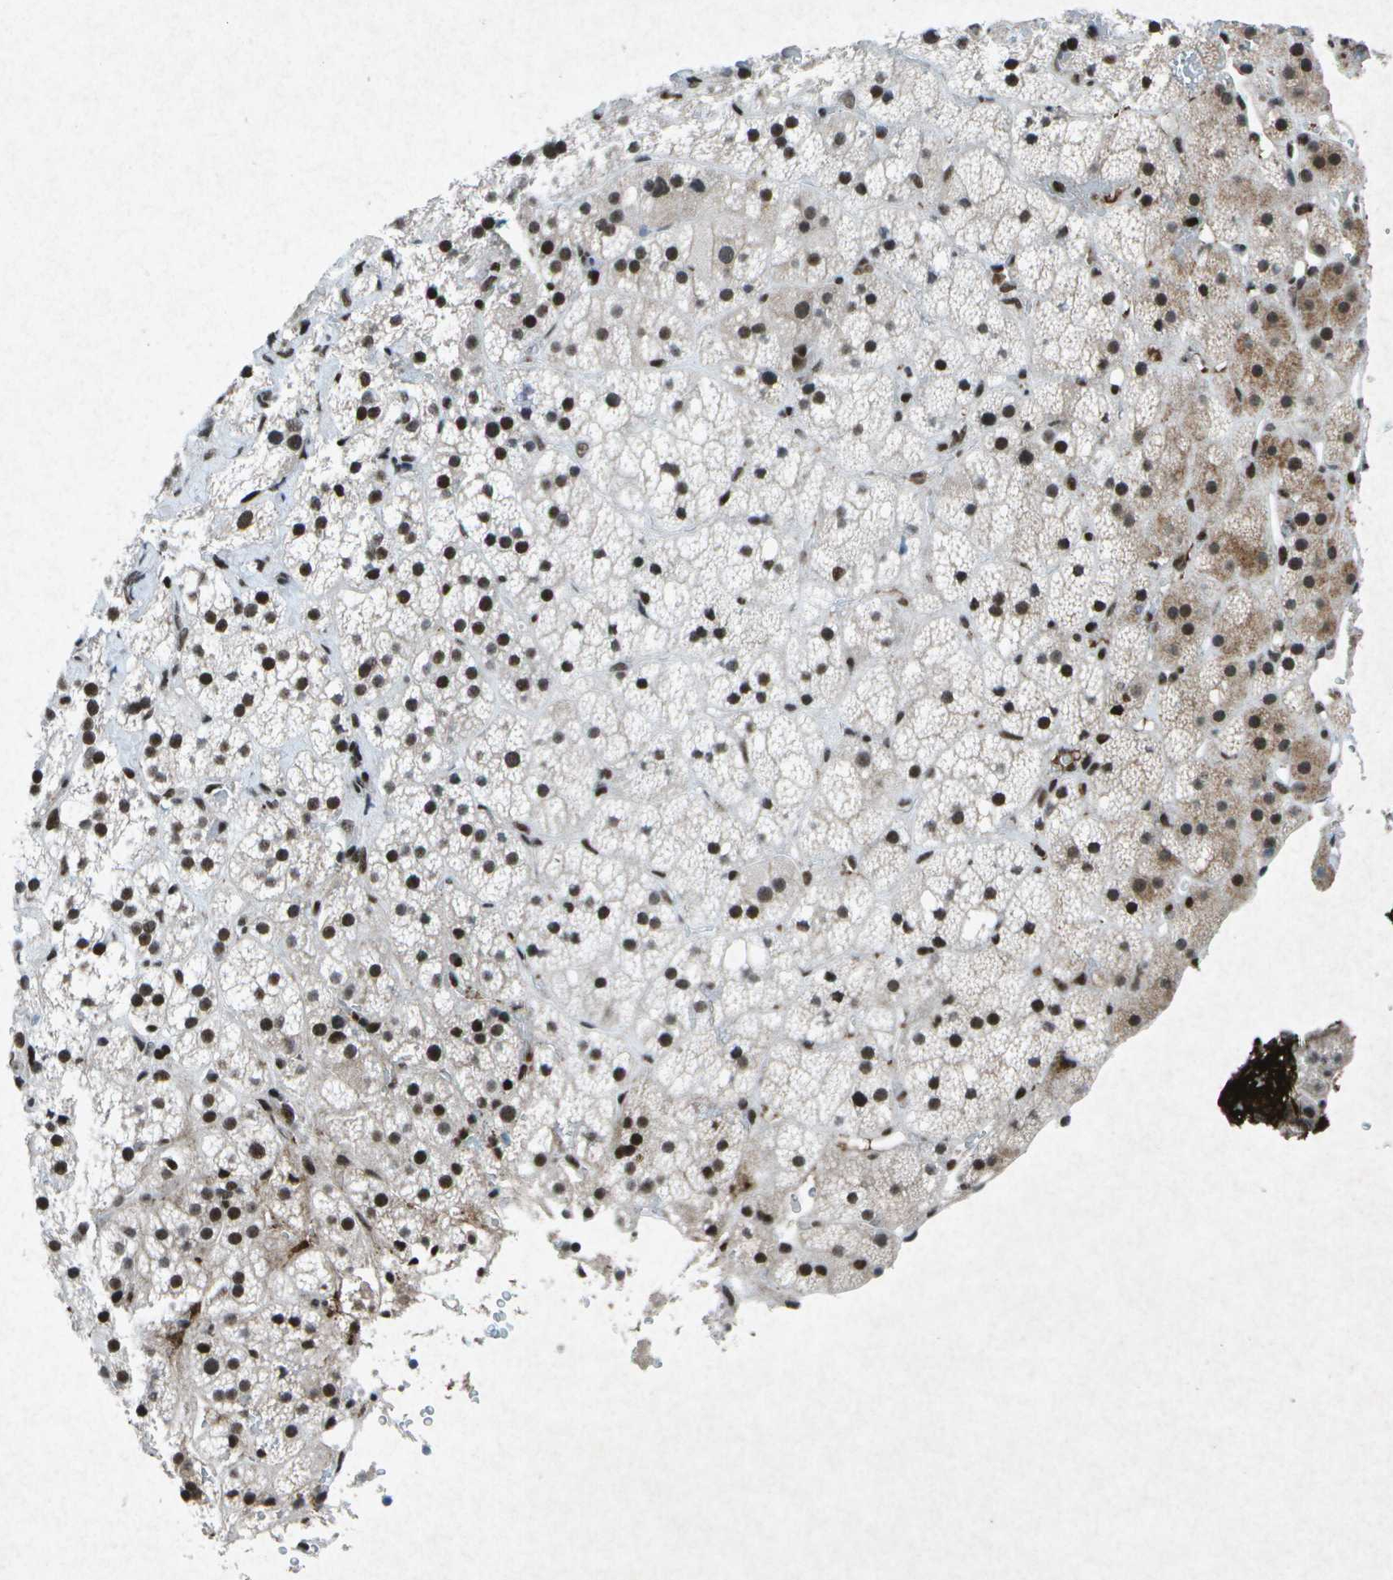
{"staining": {"intensity": "strong", "quantity": ">75%", "location": "nuclear"}, "tissue": "adrenal gland", "cell_type": "Glandular cells", "image_type": "normal", "snomed": [{"axis": "morphology", "description": "Normal tissue, NOS"}, {"axis": "topography", "description": "Adrenal gland"}], "caption": "DAB (3,3'-diaminobenzidine) immunohistochemical staining of normal adrenal gland demonstrates strong nuclear protein expression in about >75% of glandular cells. Using DAB (3,3'-diaminobenzidine) (brown) and hematoxylin (blue) stains, captured at high magnification using brightfield microscopy.", "gene": "MTA2", "patient": {"sex": "female", "age": 59}}